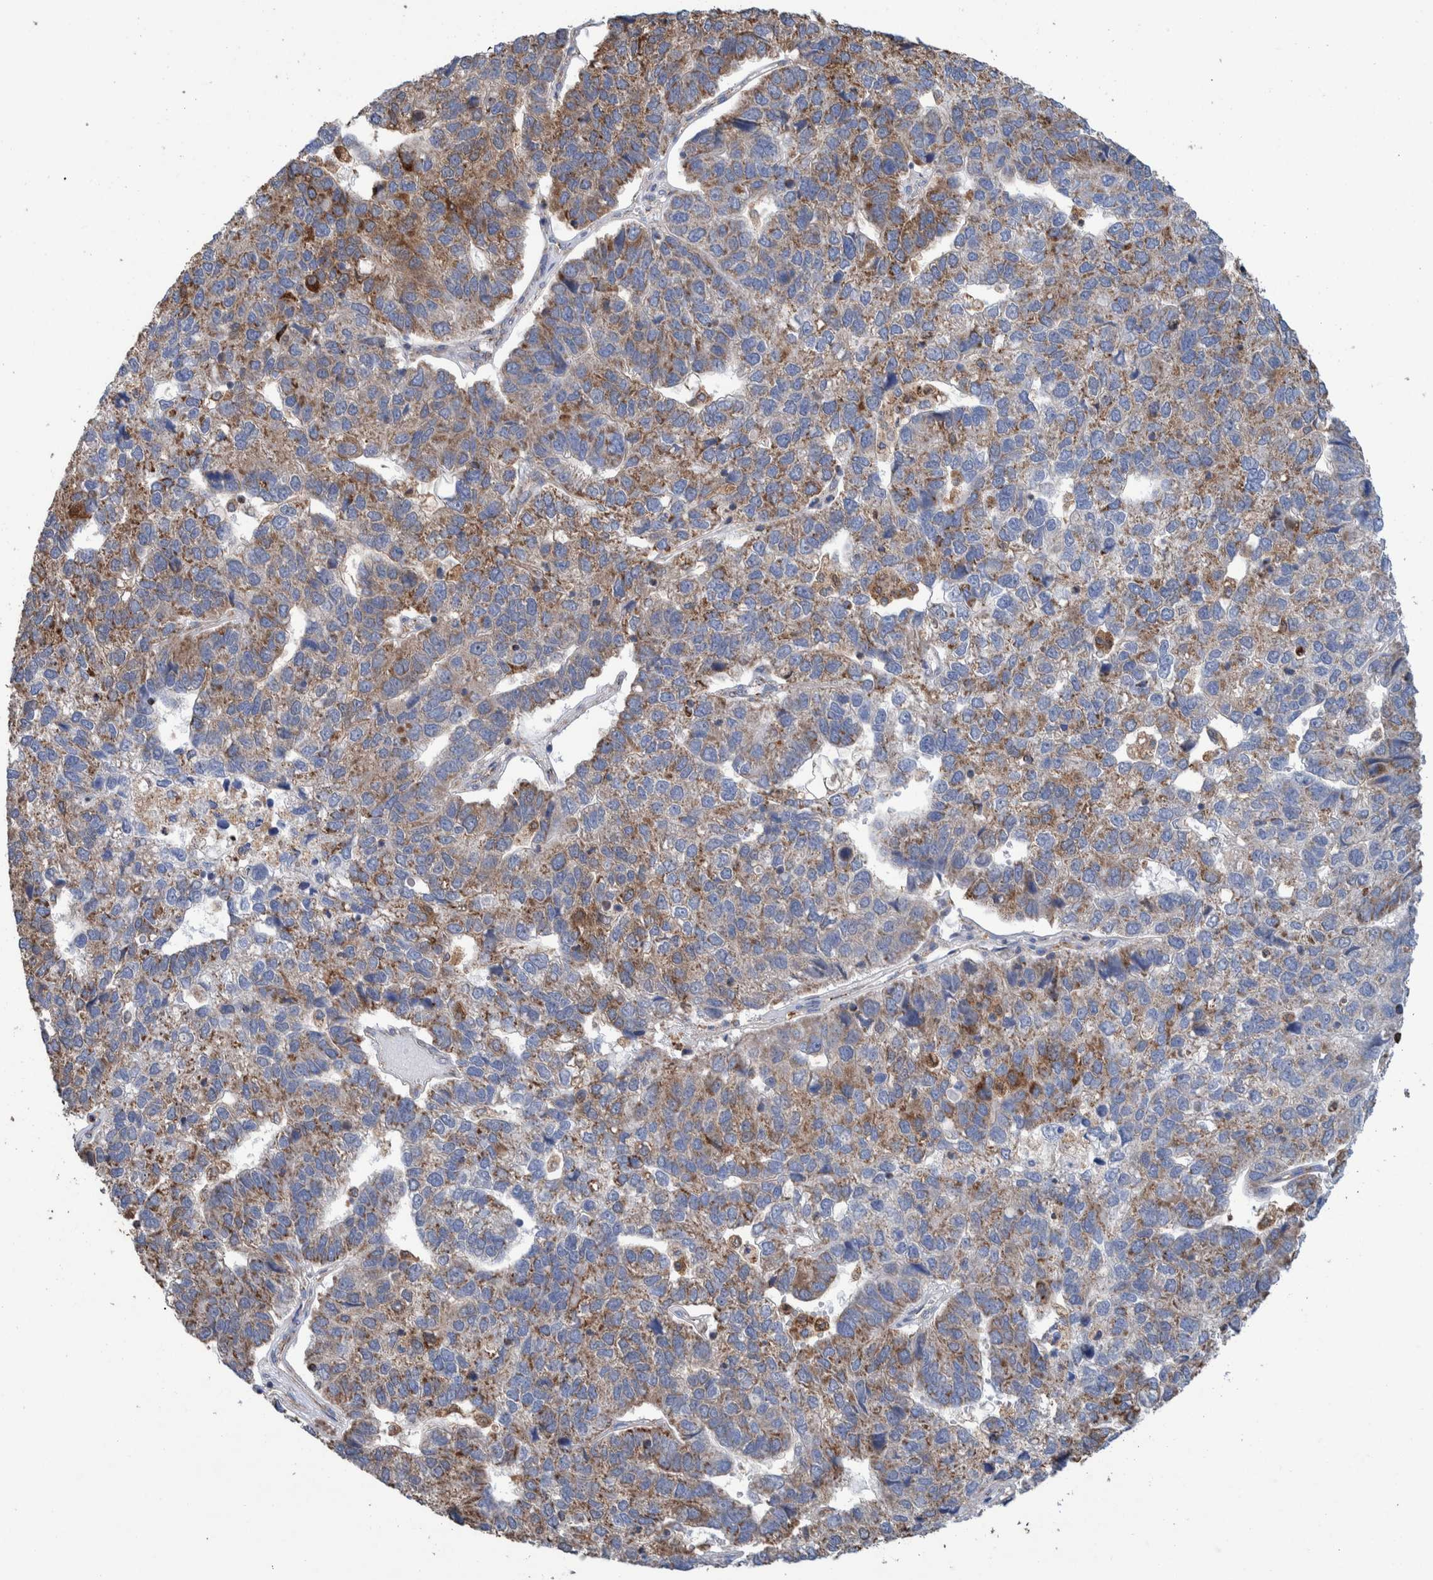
{"staining": {"intensity": "moderate", "quantity": "<25%", "location": "cytoplasmic/membranous"}, "tissue": "pancreatic cancer", "cell_type": "Tumor cells", "image_type": "cancer", "snomed": [{"axis": "morphology", "description": "Adenocarcinoma, NOS"}, {"axis": "topography", "description": "Pancreas"}], "caption": "Pancreatic adenocarcinoma stained with immunohistochemistry demonstrates moderate cytoplasmic/membranous positivity in approximately <25% of tumor cells.", "gene": "DECR1", "patient": {"sex": "female", "age": 61}}